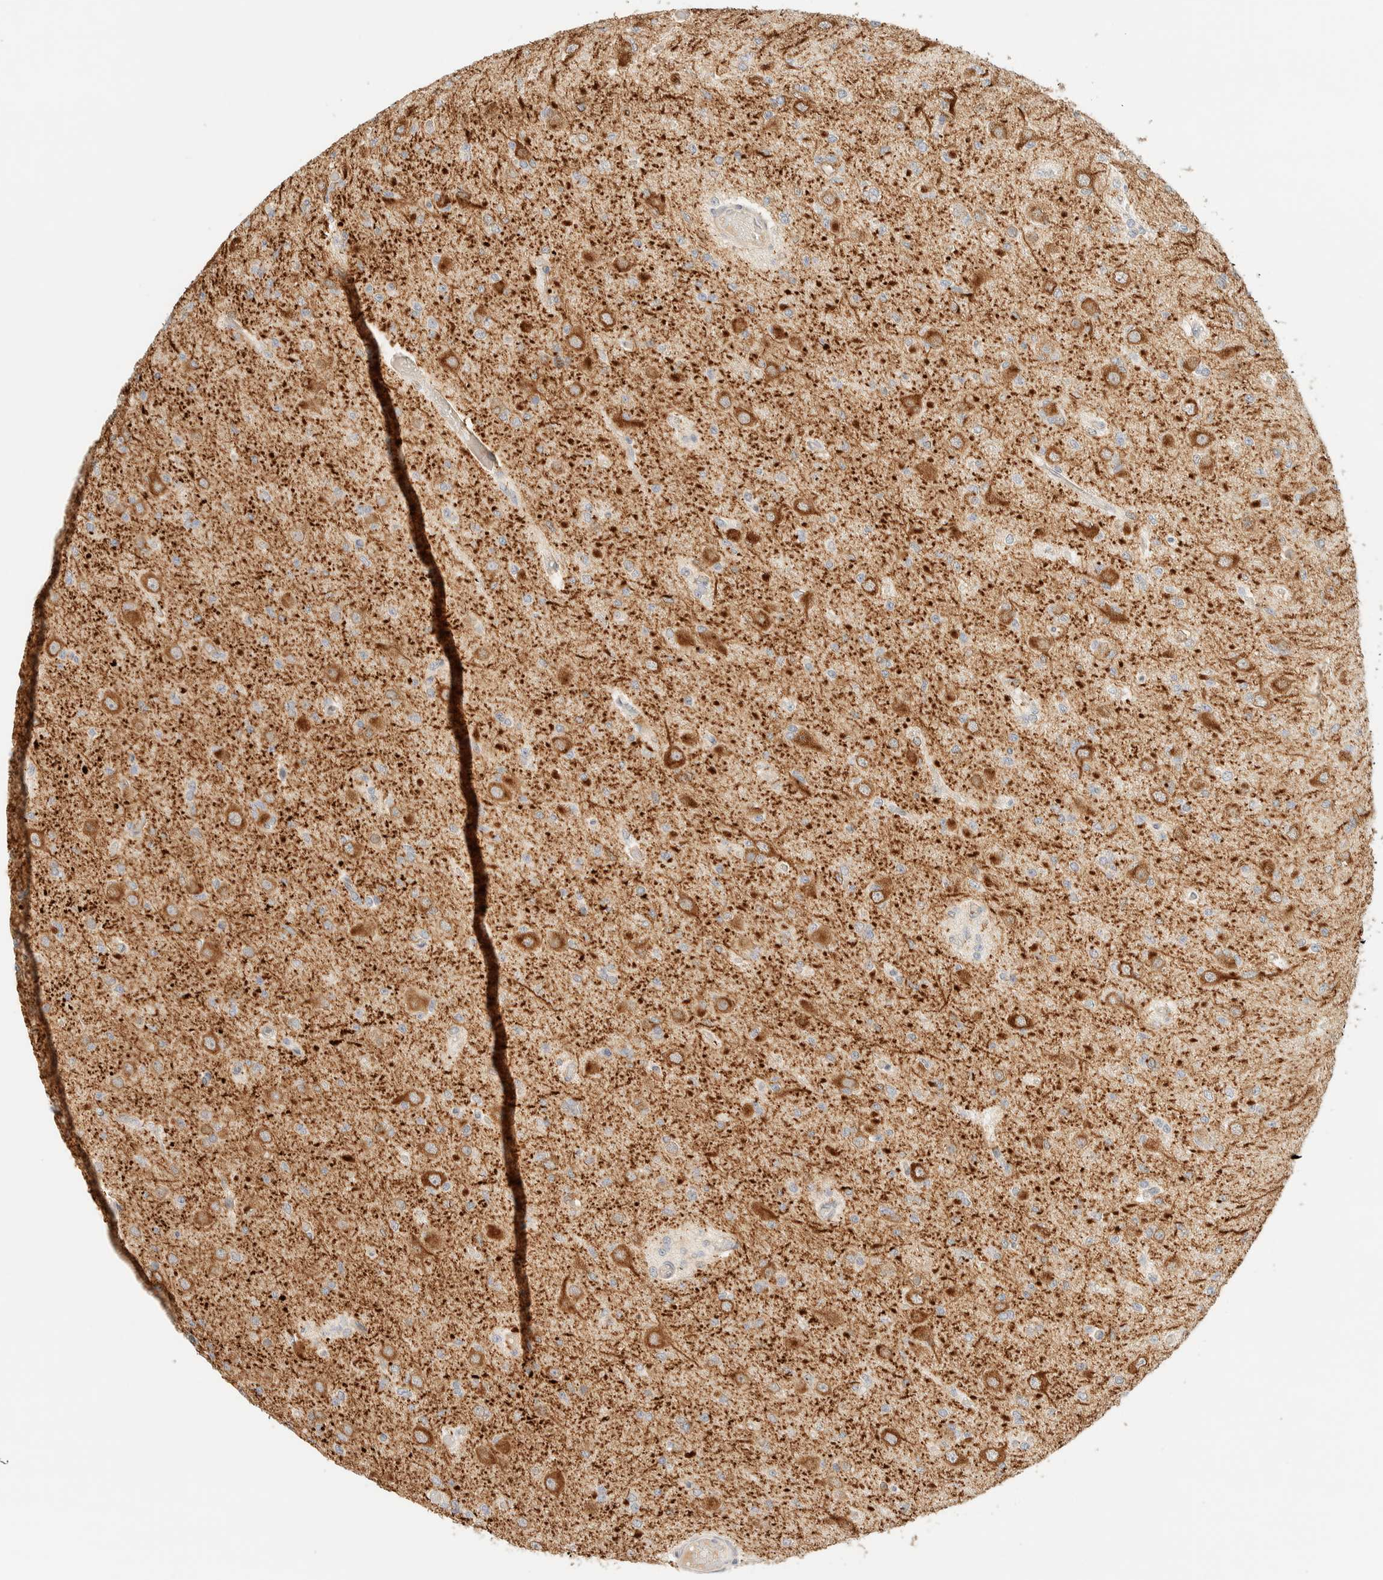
{"staining": {"intensity": "moderate", "quantity": "<25%", "location": "cytoplasmic/membranous"}, "tissue": "glioma", "cell_type": "Tumor cells", "image_type": "cancer", "snomed": [{"axis": "morphology", "description": "Glioma, malignant, Low grade"}, {"axis": "topography", "description": "Brain"}], "caption": "Brown immunohistochemical staining in human glioma displays moderate cytoplasmic/membranous positivity in approximately <25% of tumor cells.", "gene": "TNK1", "patient": {"sex": "female", "age": 22}}